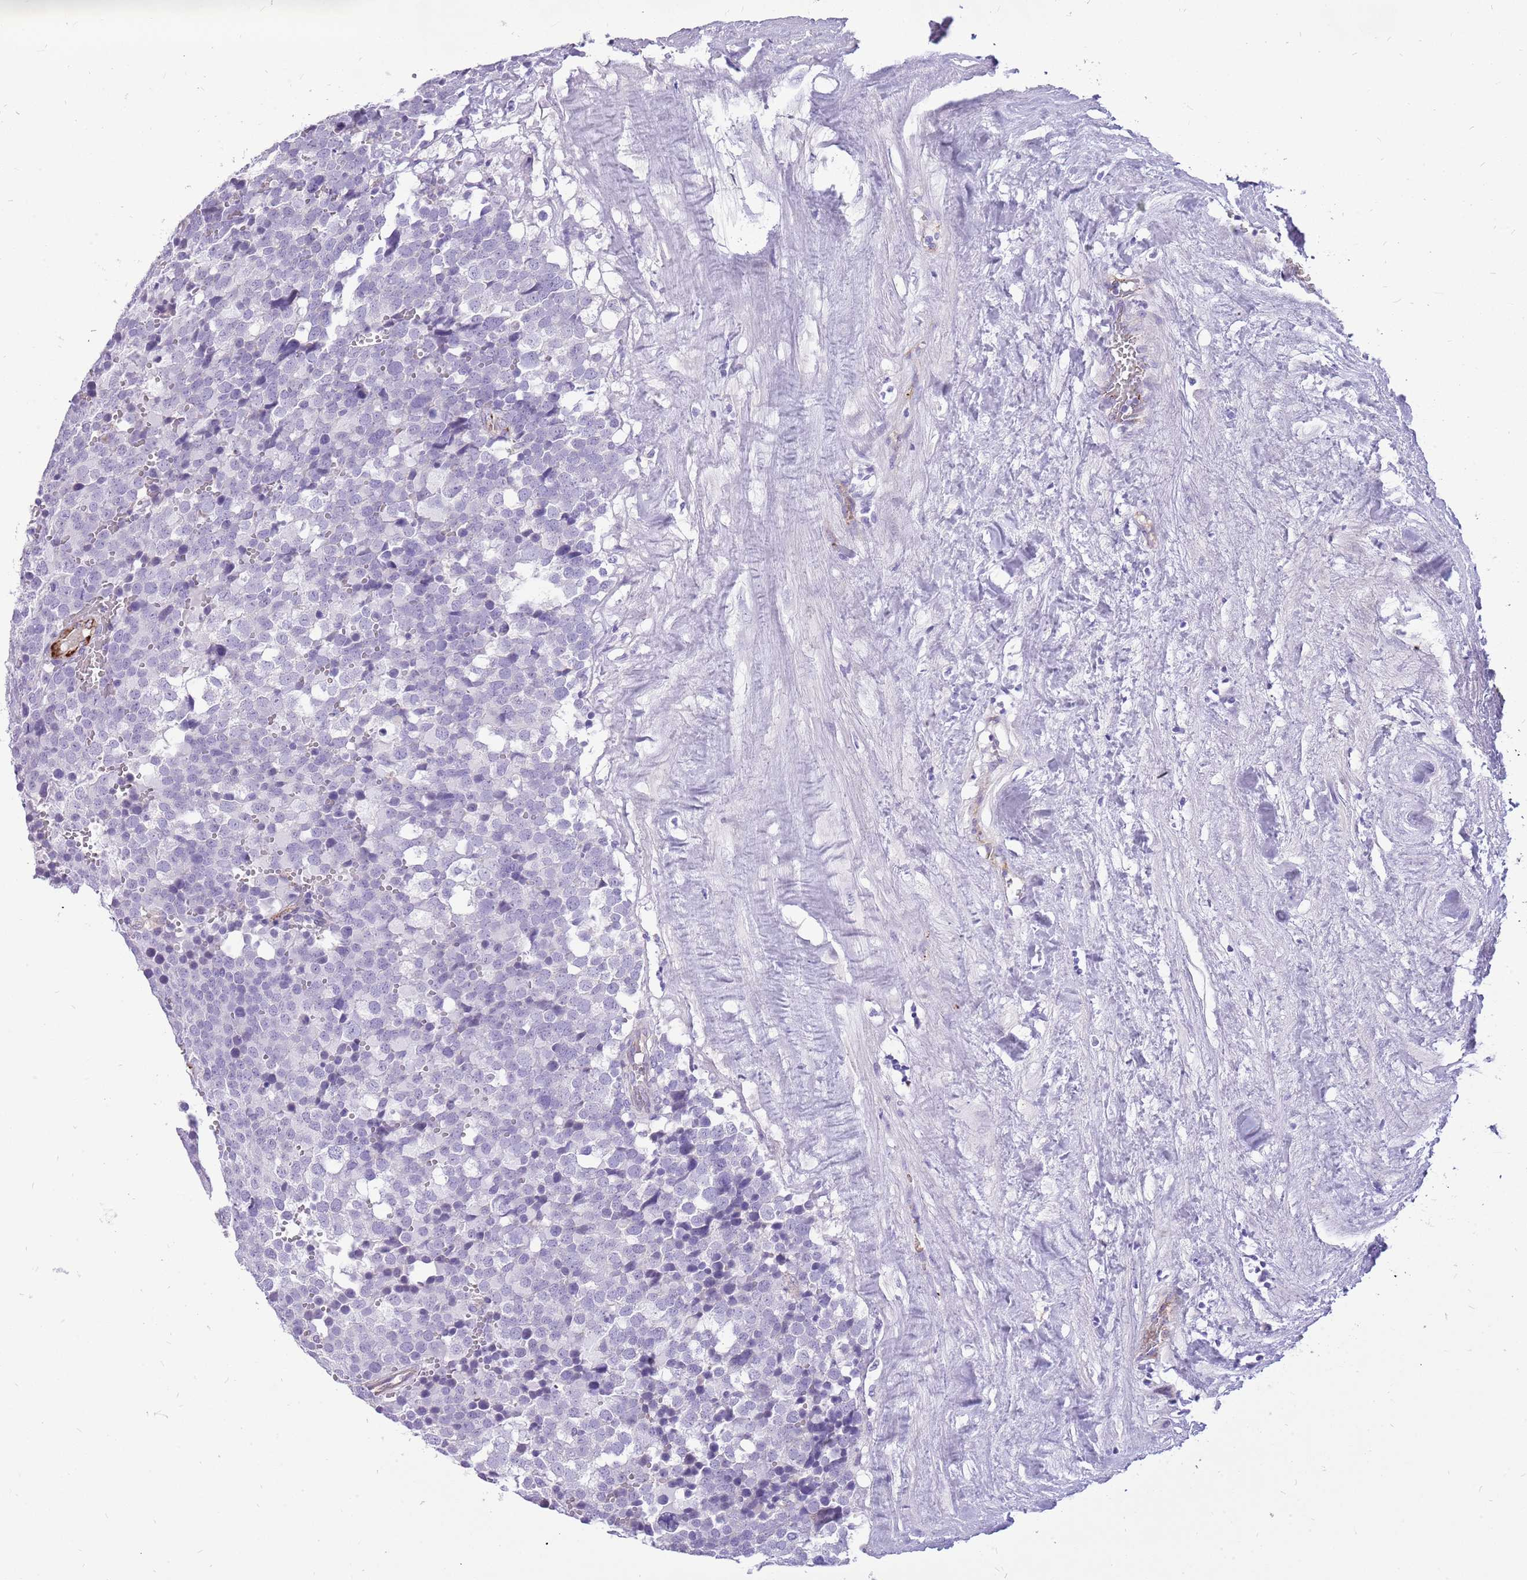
{"staining": {"intensity": "negative", "quantity": "none", "location": "none"}, "tissue": "testis cancer", "cell_type": "Tumor cells", "image_type": "cancer", "snomed": [{"axis": "morphology", "description": "Seminoma, NOS"}, {"axis": "topography", "description": "Testis"}], "caption": "An immunohistochemistry (IHC) image of testis cancer (seminoma) is shown. There is no staining in tumor cells of testis cancer (seminoma).", "gene": "PCNX1", "patient": {"sex": "male", "age": 71}}